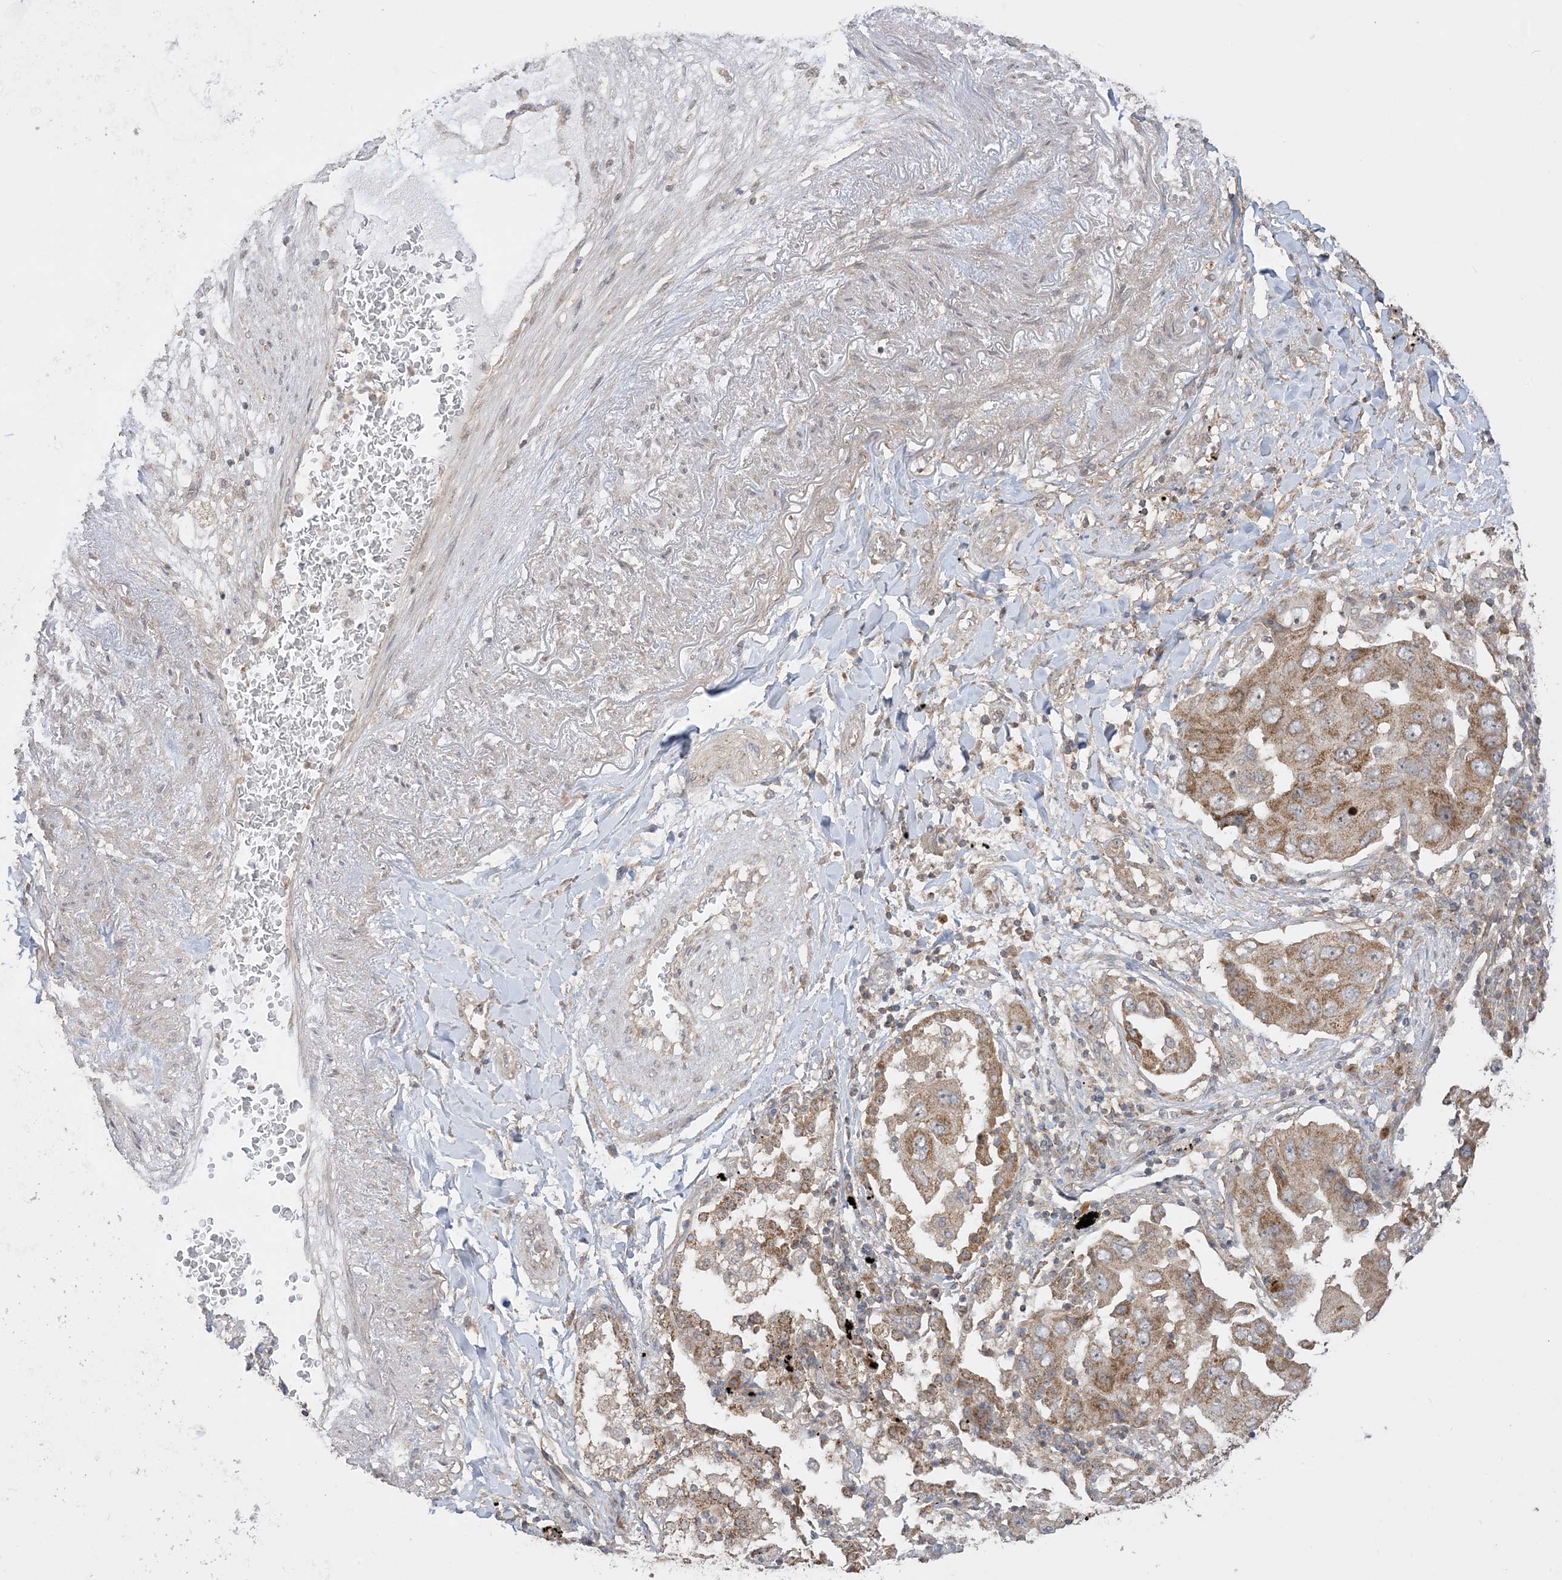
{"staining": {"intensity": "strong", "quantity": ">75%", "location": "cytoplasmic/membranous"}, "tissue": "lung cancer", "cell_type": "Tumor cells", "image_type": "cancer", "snomed": [{"axis": "morphology", "description": "Adenocarcinoma, NOS"}, {"axis": "topography", "description": "Lung"}], "caption": "Immunohistochemical staining of lung cancer exhibits high levels of strong cytoplasmic/membranous expression in about >75% of tumor cells. Nuclei are stained in blue.", "gene": "SIRT3", "patient": {"sex": "female", "age": 65}}